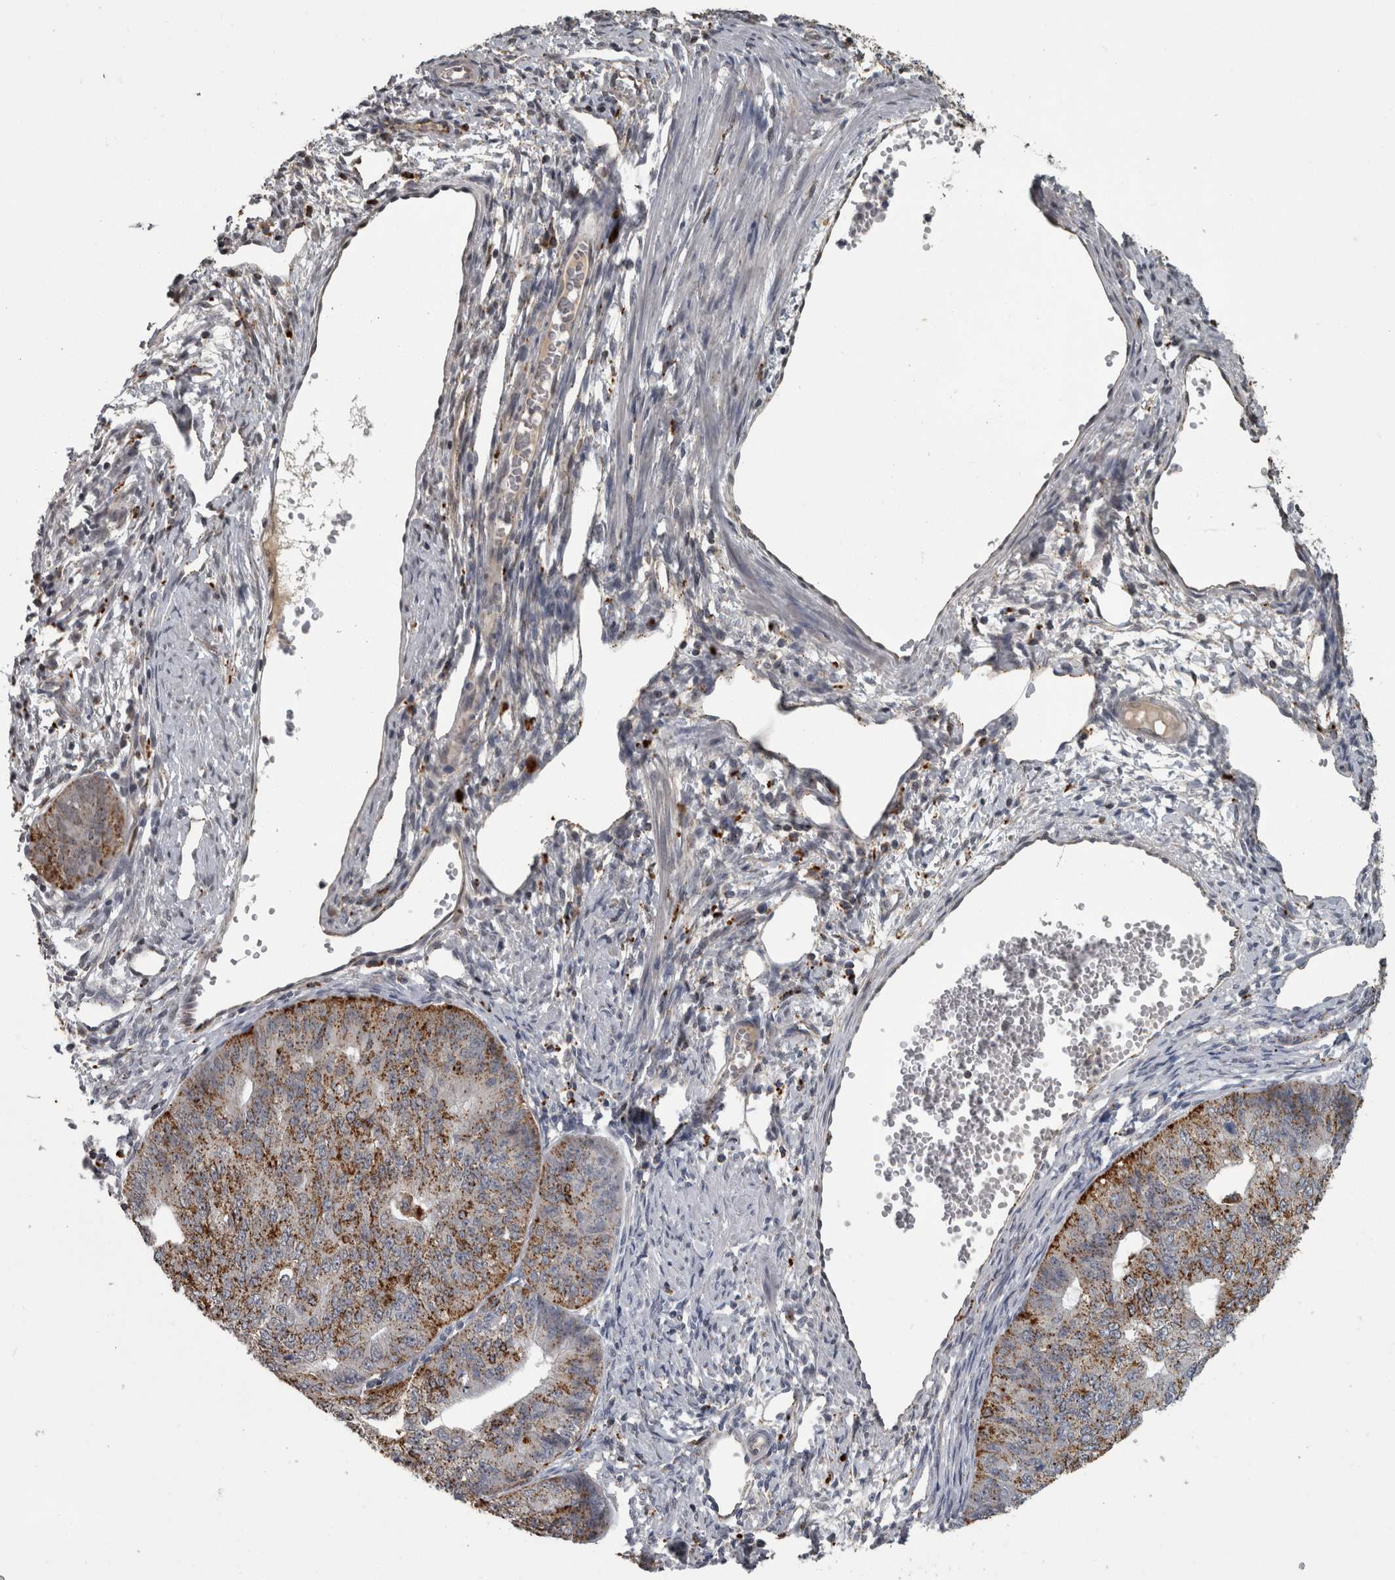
{"staining": {"intensity": "moderate", "quantity": "25%-75%", "location": "cytoplasmic/membranous"}, "tissue": "endometrial cancer", "cell_type": "Tumor cells", "image_type": "cancer", "snomed": [{"axis": "morphology", "description": "Adenocarcinoma, NOS"}, {"axis": "topography", "description": "Endometrium"}], "caption": "There is medium levels of moderate cytoplasmic/membranous expression in tumor cells of endometrial cancer, as demonstrated by immunohistochemical staining (brown color).", "gene": "NAAA", "patient": {"sex": "female", "age": 32}}